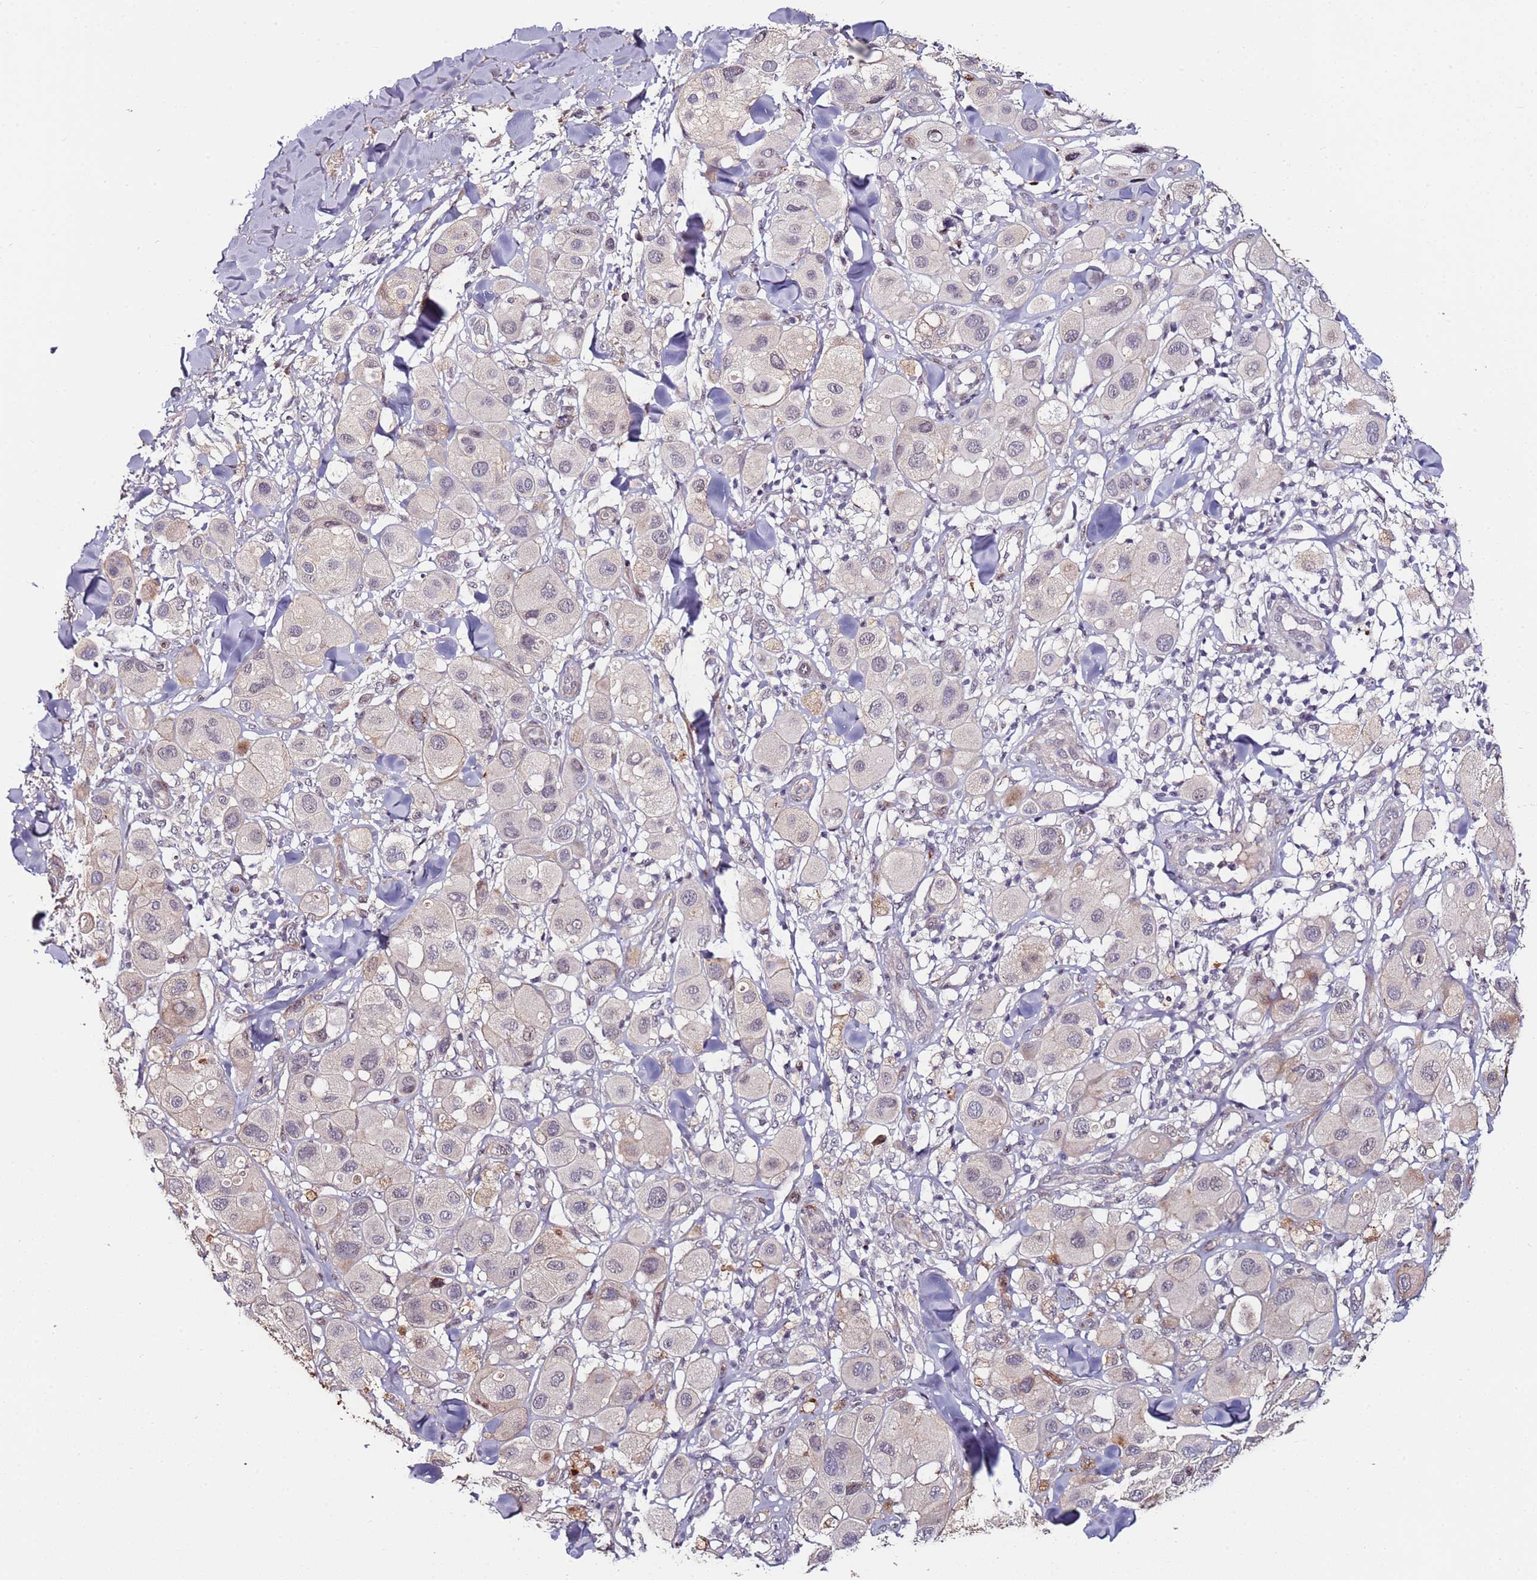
{"staining": {"intensity": "weak", "quantity": "<25%", "location": "nuclear"}, "tissue": "melanoma", "cell_type": "Tumor cells", "image_type": "cancer", "snomed": [{"axis": "morphology", "description": "Malignant melanoma, Metastatic site"}, {"axis": "topography", "description": "Skin"}], "caption": "This is an IHC micrograph of human melanoma. There is no staining in tumor cells.", "gene": "DUSP28", "patient": {"sex": "male", "age": 41}}